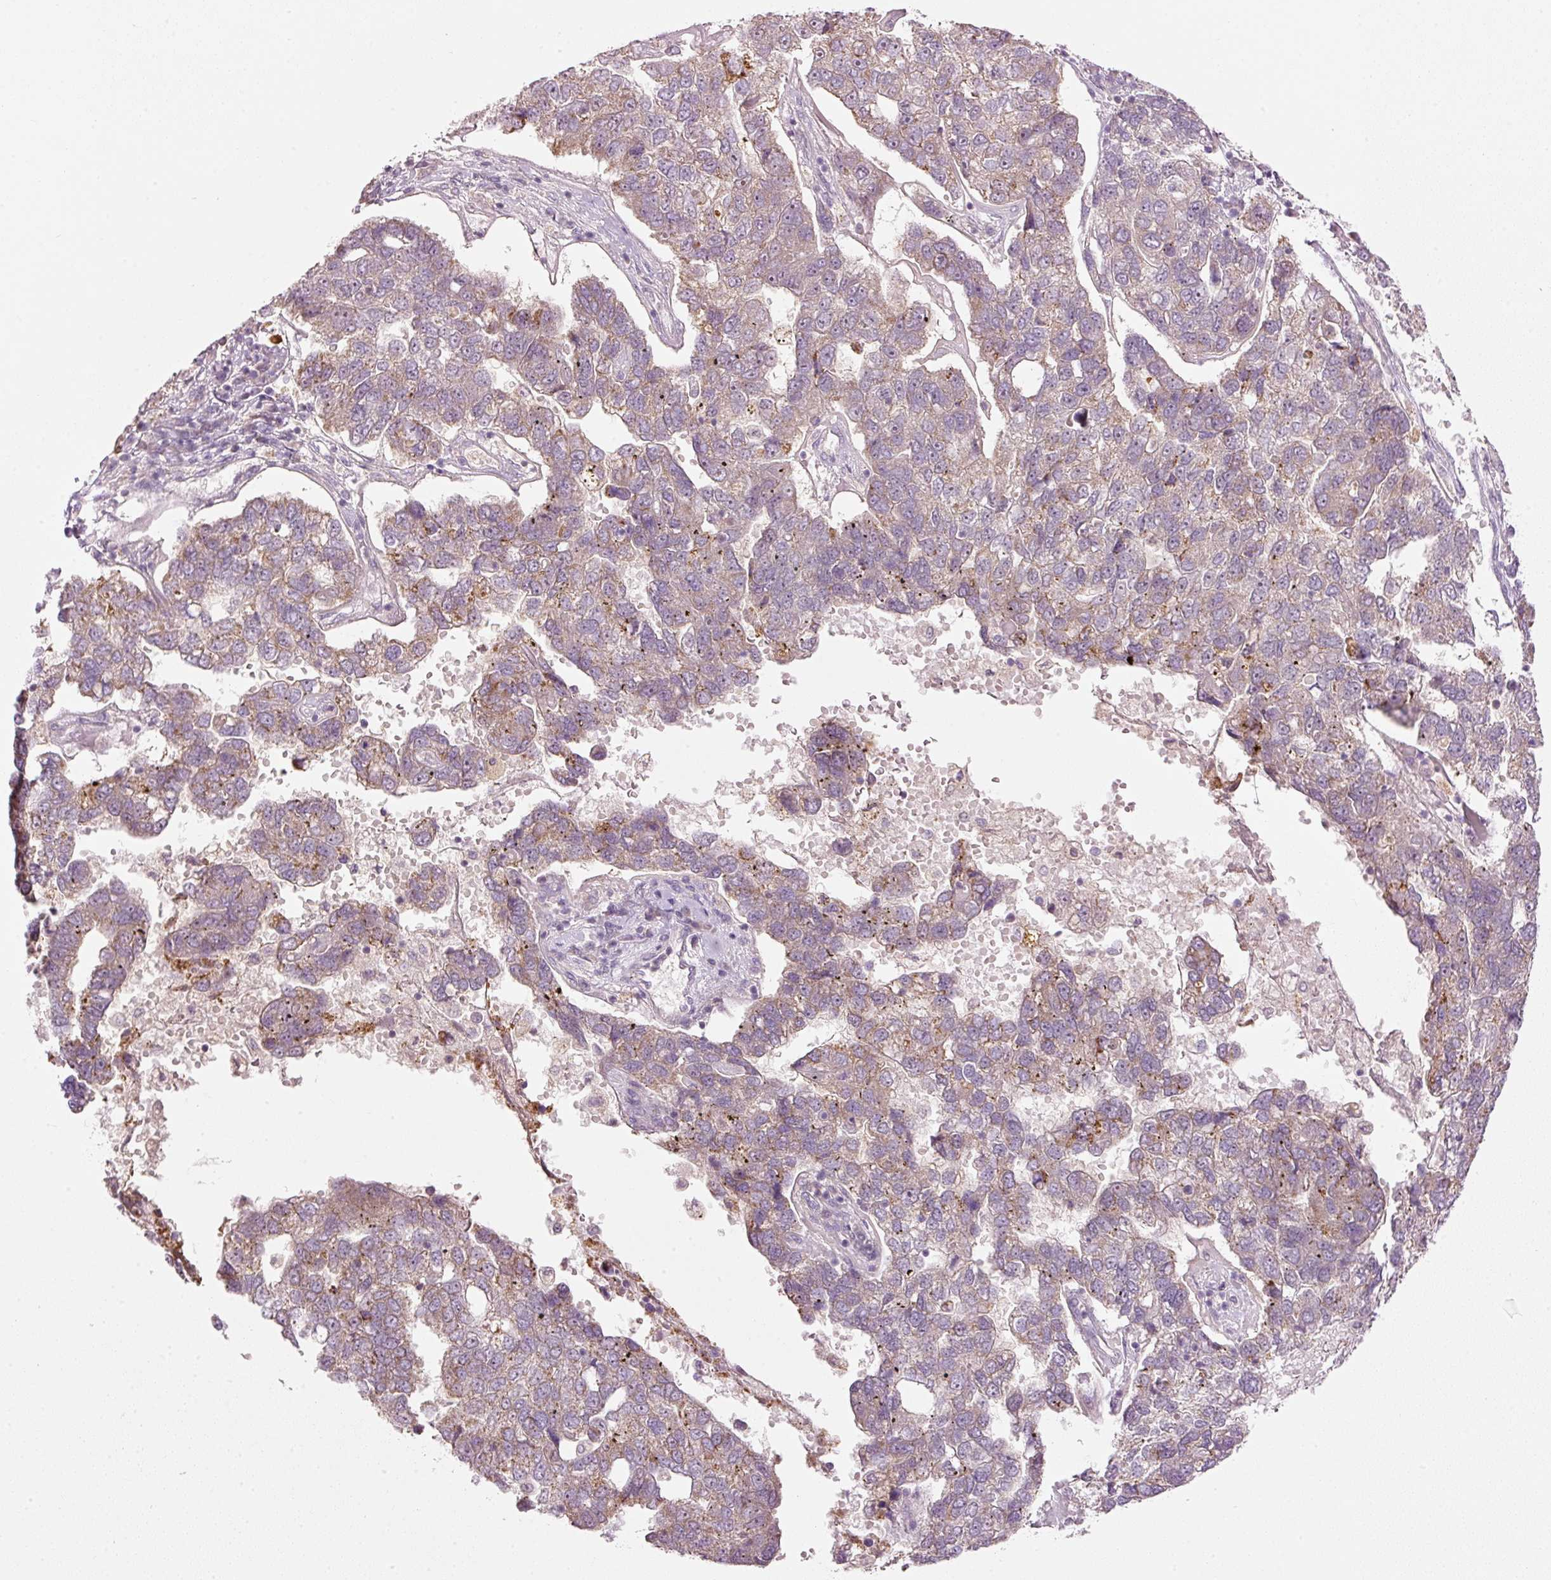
{"staining": {"intensity": "moderate", "quantity": "25%-75%", "location": "cytoplasmic/membranous"}, "tissue": "pancreatic cancer", "cell_type": "Tumor cells", "image_type": "cancer", "snomed": [{"axis": "morphology", "description": "Adenocarcinoma, NOS"}, {"axis": "topography", "description": "Pancreas"}], "caption": "This histopathology image exhibits immunohistochemistry (IHC) staining of pancreatic cancer (adenocarcinoma), with medium moderate cytoplasmic/membranous expression in about 25%-75% of tumor cells.", "gene": "CDC20B", "patient": {"sex": "female", "age": 61}}